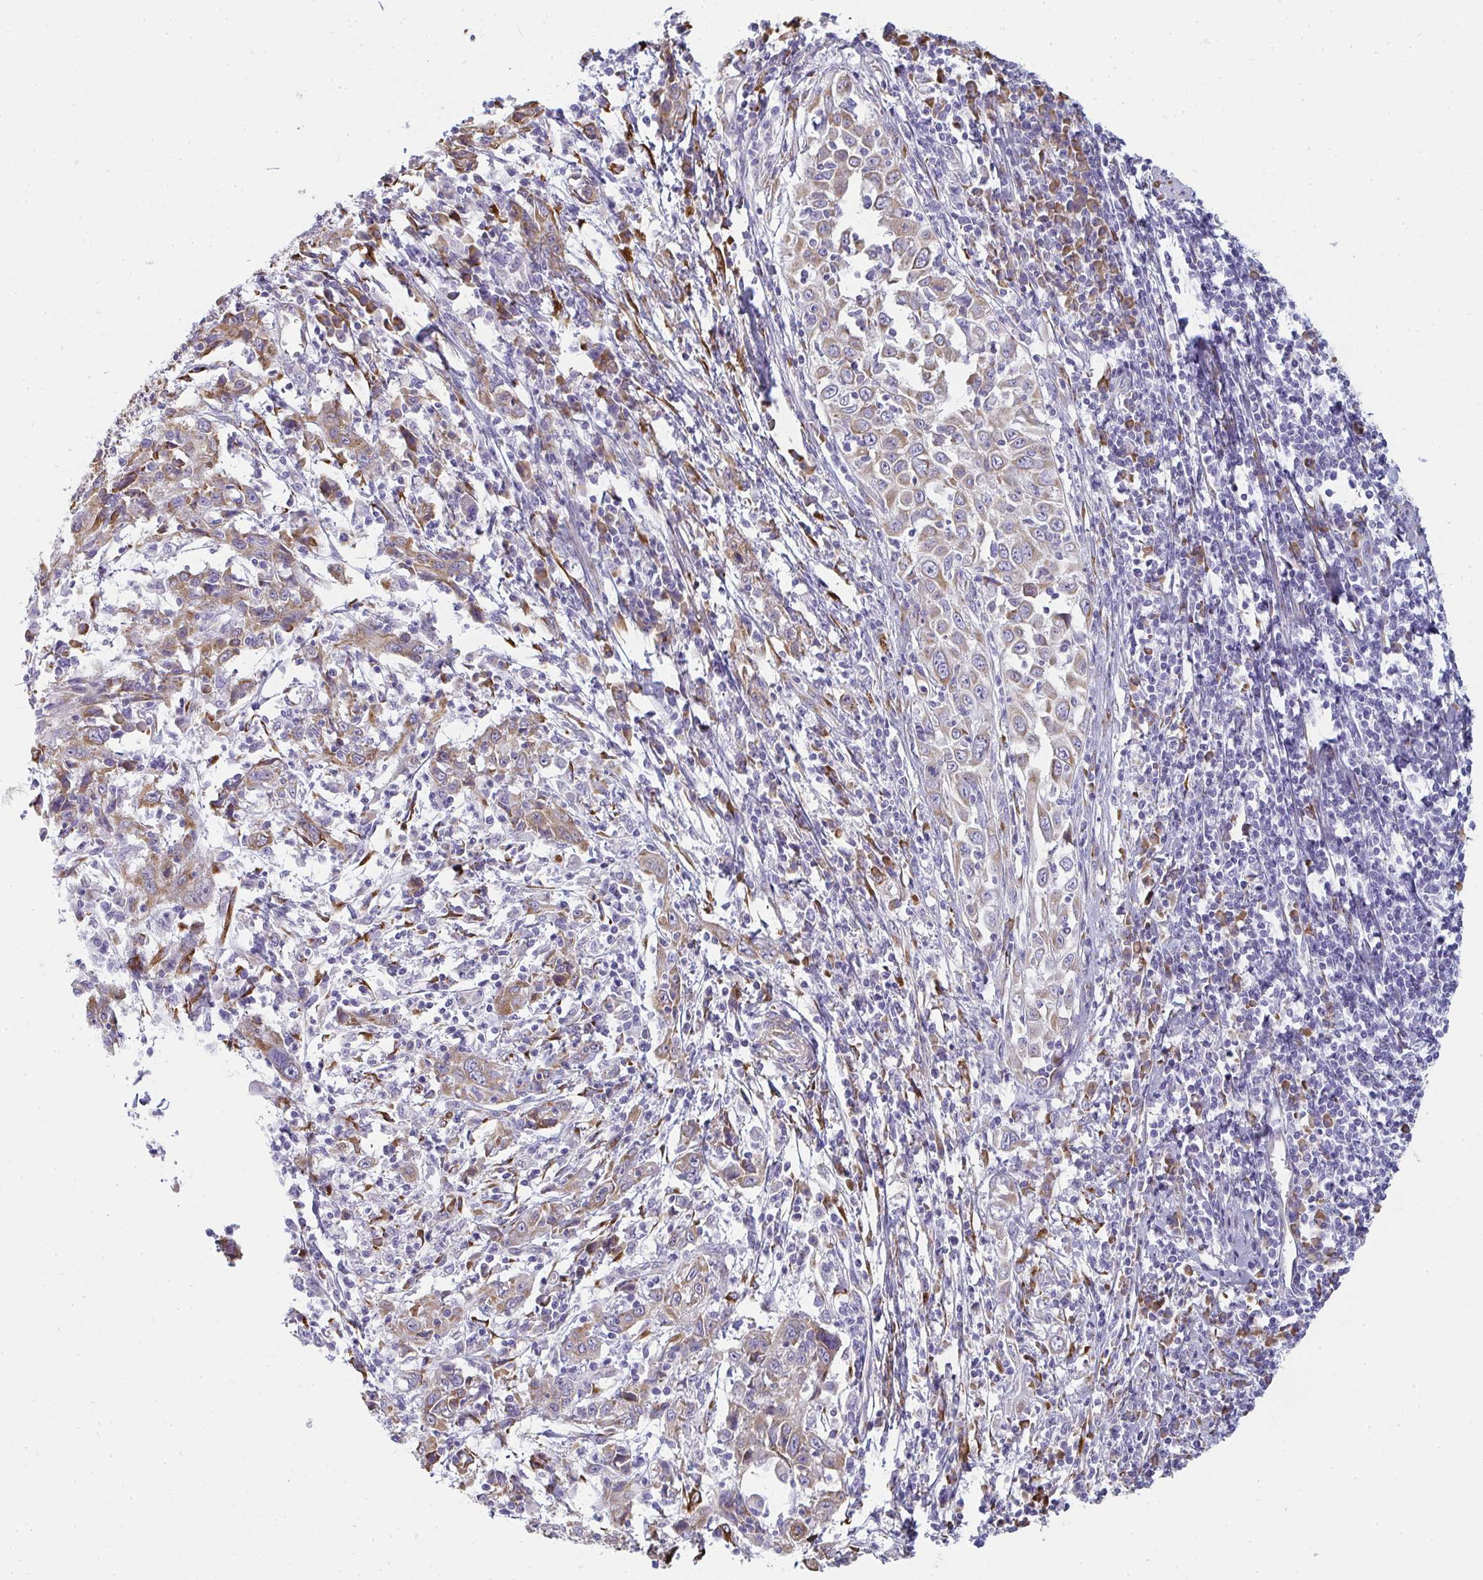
{"staining": {"intensity": "moderate", "quantity": "25%-75%", "location": "cytoplasmic/membranous"}, "tissue": "cervical cancer", "cell_type": "Tumor cells", "image_type": "cancer", "snomed": [{"axis": "morphology", "description": "Squamous cell carcinoma, NOS"}, {"axis": "topography", "description": "Cervix"}], "caption": "Moderate cytoplasmic/membranous protein expression is appreciated in about 25%-75% of tumor cells in cervical cancer.", "gene": "SHROOM1", "patient": {"sex": "female", "age": 46}}